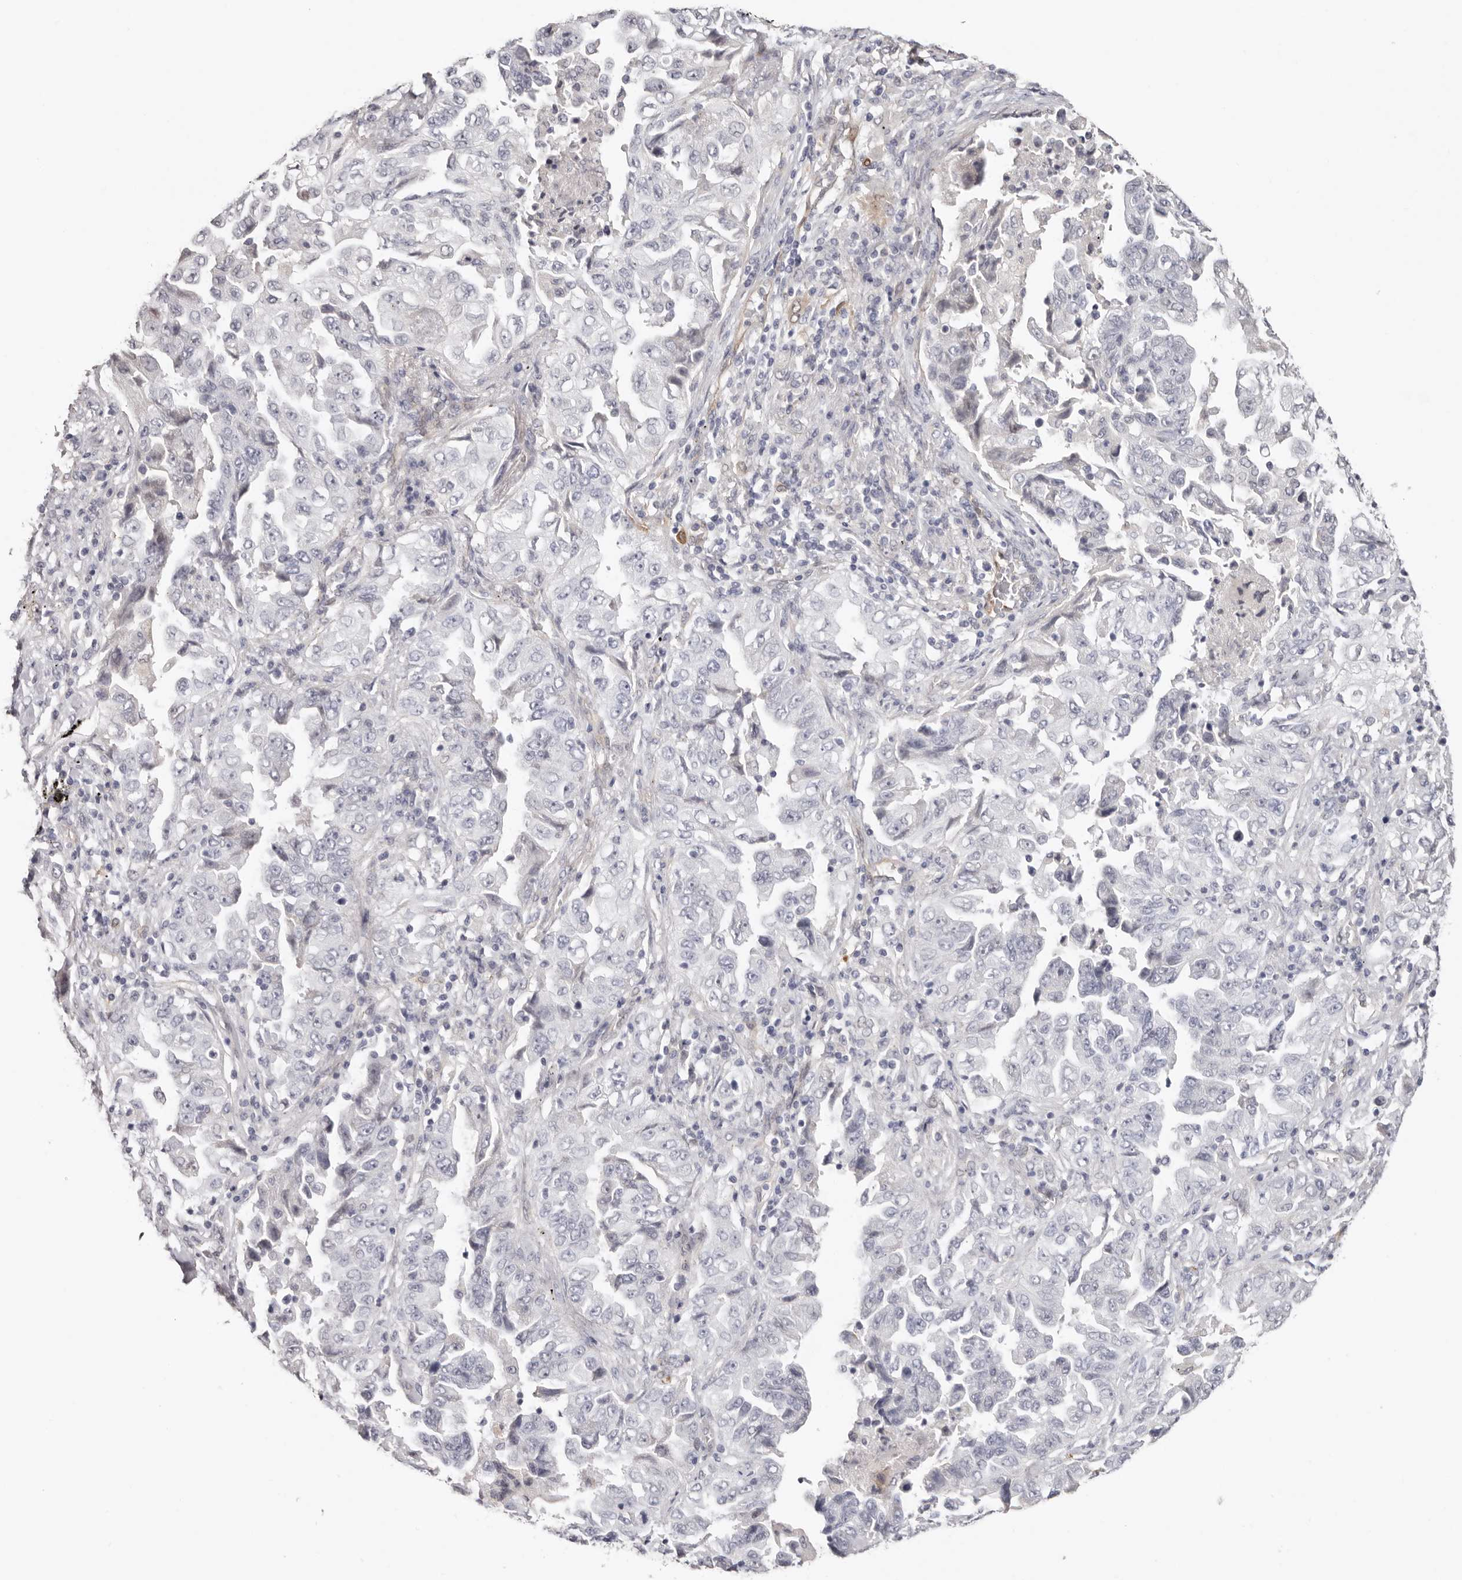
{"staining": {"intensity": "negative", "quantity": "none", "location": "none"}, "tissue": "lung cancer", "cell_type": "Tumor cells", "image_type": "cancer", "snomed": [{"axis": "morphology", "description": "Adenocarcinoma, NOS"}, {"axis": "topography", "description": "Lung"}], "caption": "DAB immunohistochemical staining of adenocarcinoma (lung) reveals no significant staining in tumor cells. (Brightfield microscopy of DAB (3,3'-diaminobenzidine) IHC at high magnification).", "gene": "PKDCC", "patient": {"sex": "female", "age": 51}}